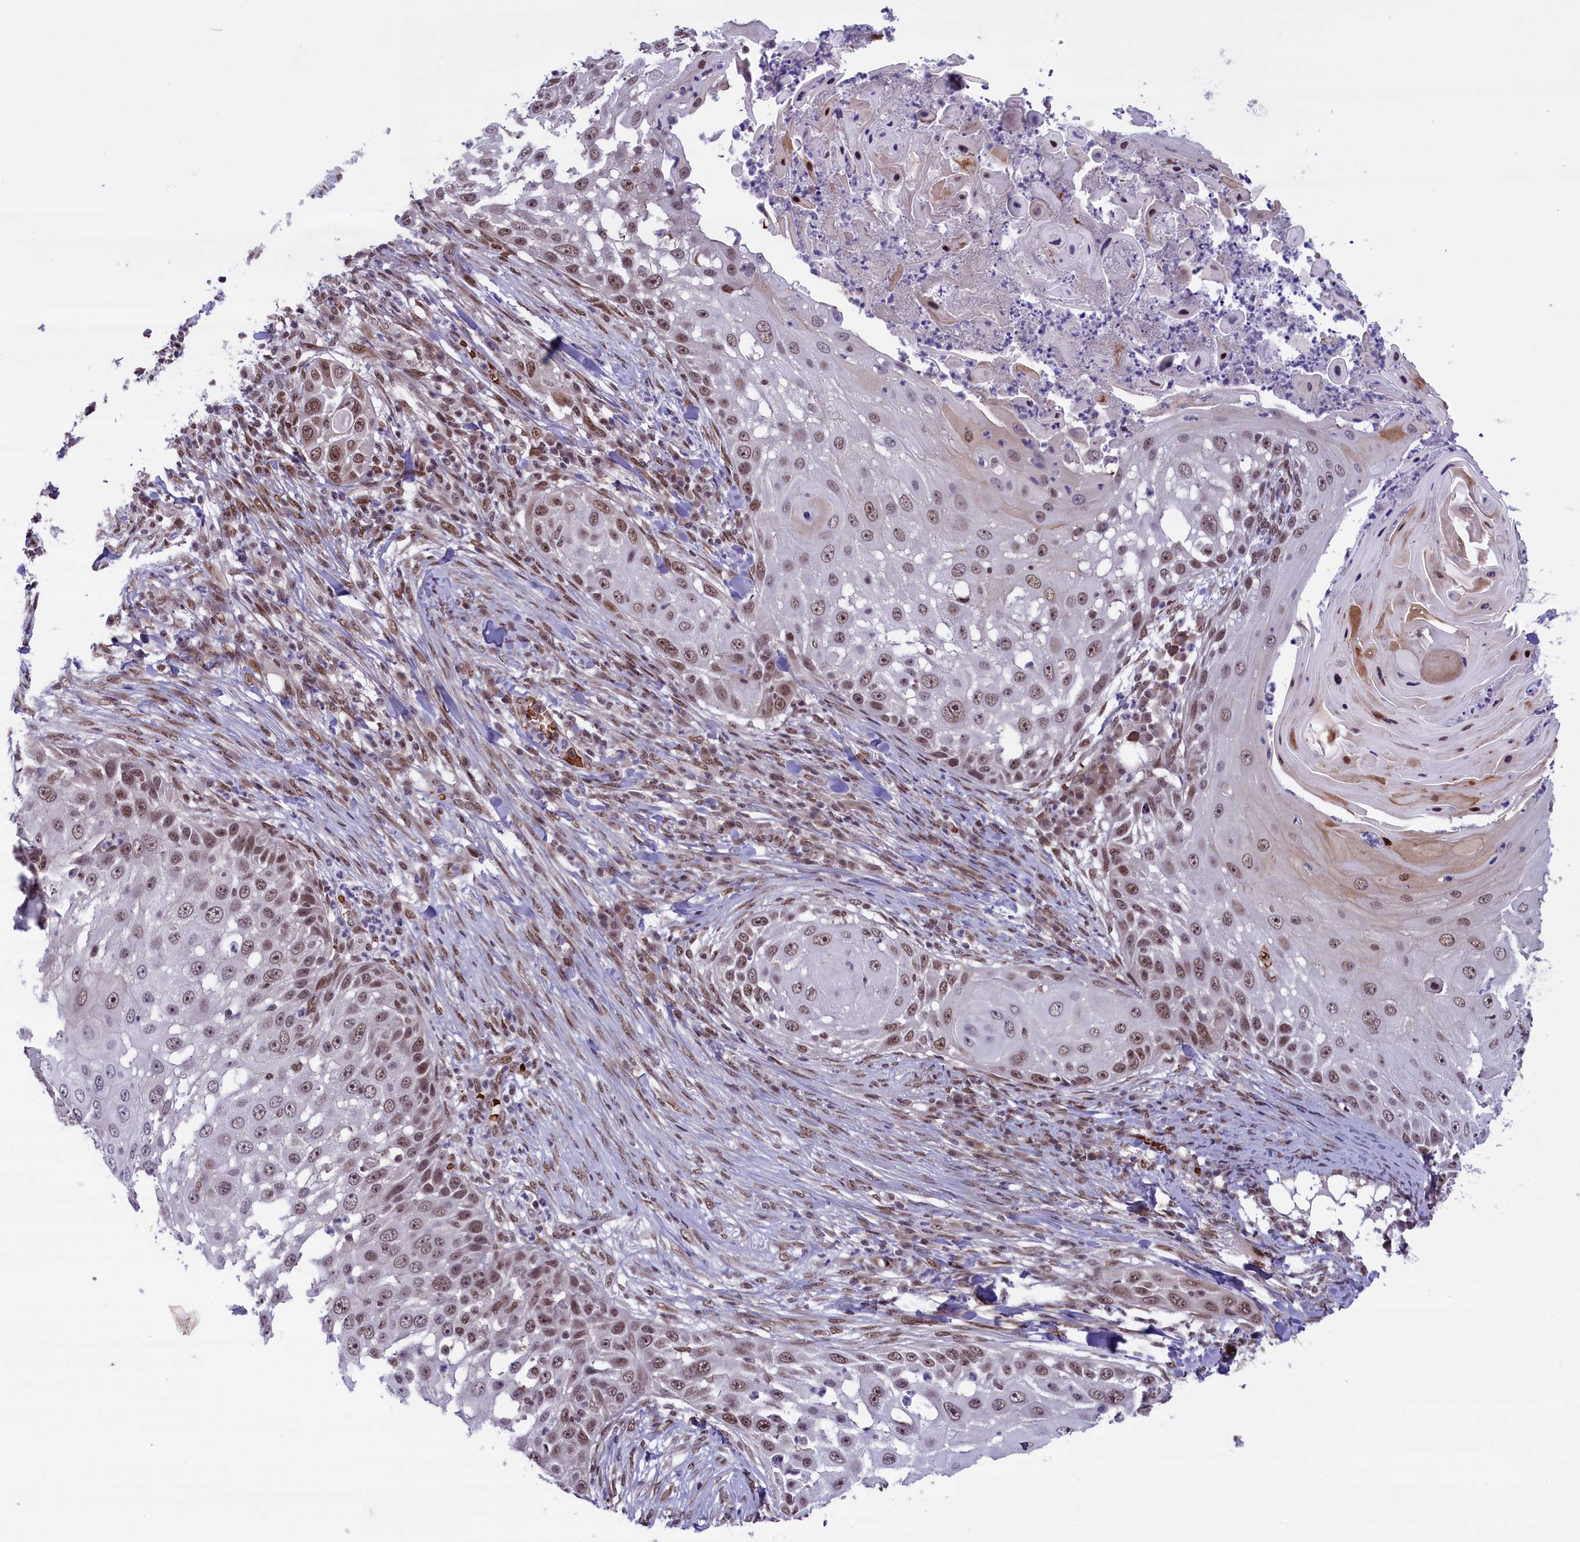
{"staining": {"intensity": "moderate", "quantity": ">75%", "location": "nuclear"}, "tissue": "skin cancer", "cell_type": "Tumor cells", "image_type": "cancer", "snomed": [{"axis": "morphology", "description": "Squamous cell carcinoma, NOS"}, {"axis": "topography", "description": "Skin"}], "caption": "Skin cancer stained with a brown dye displays moderate nuclear positive expression in about >75% of tumor cells.", "gene": "MPHOSPH8", "patient": {"sex": "female", "age": 44}}